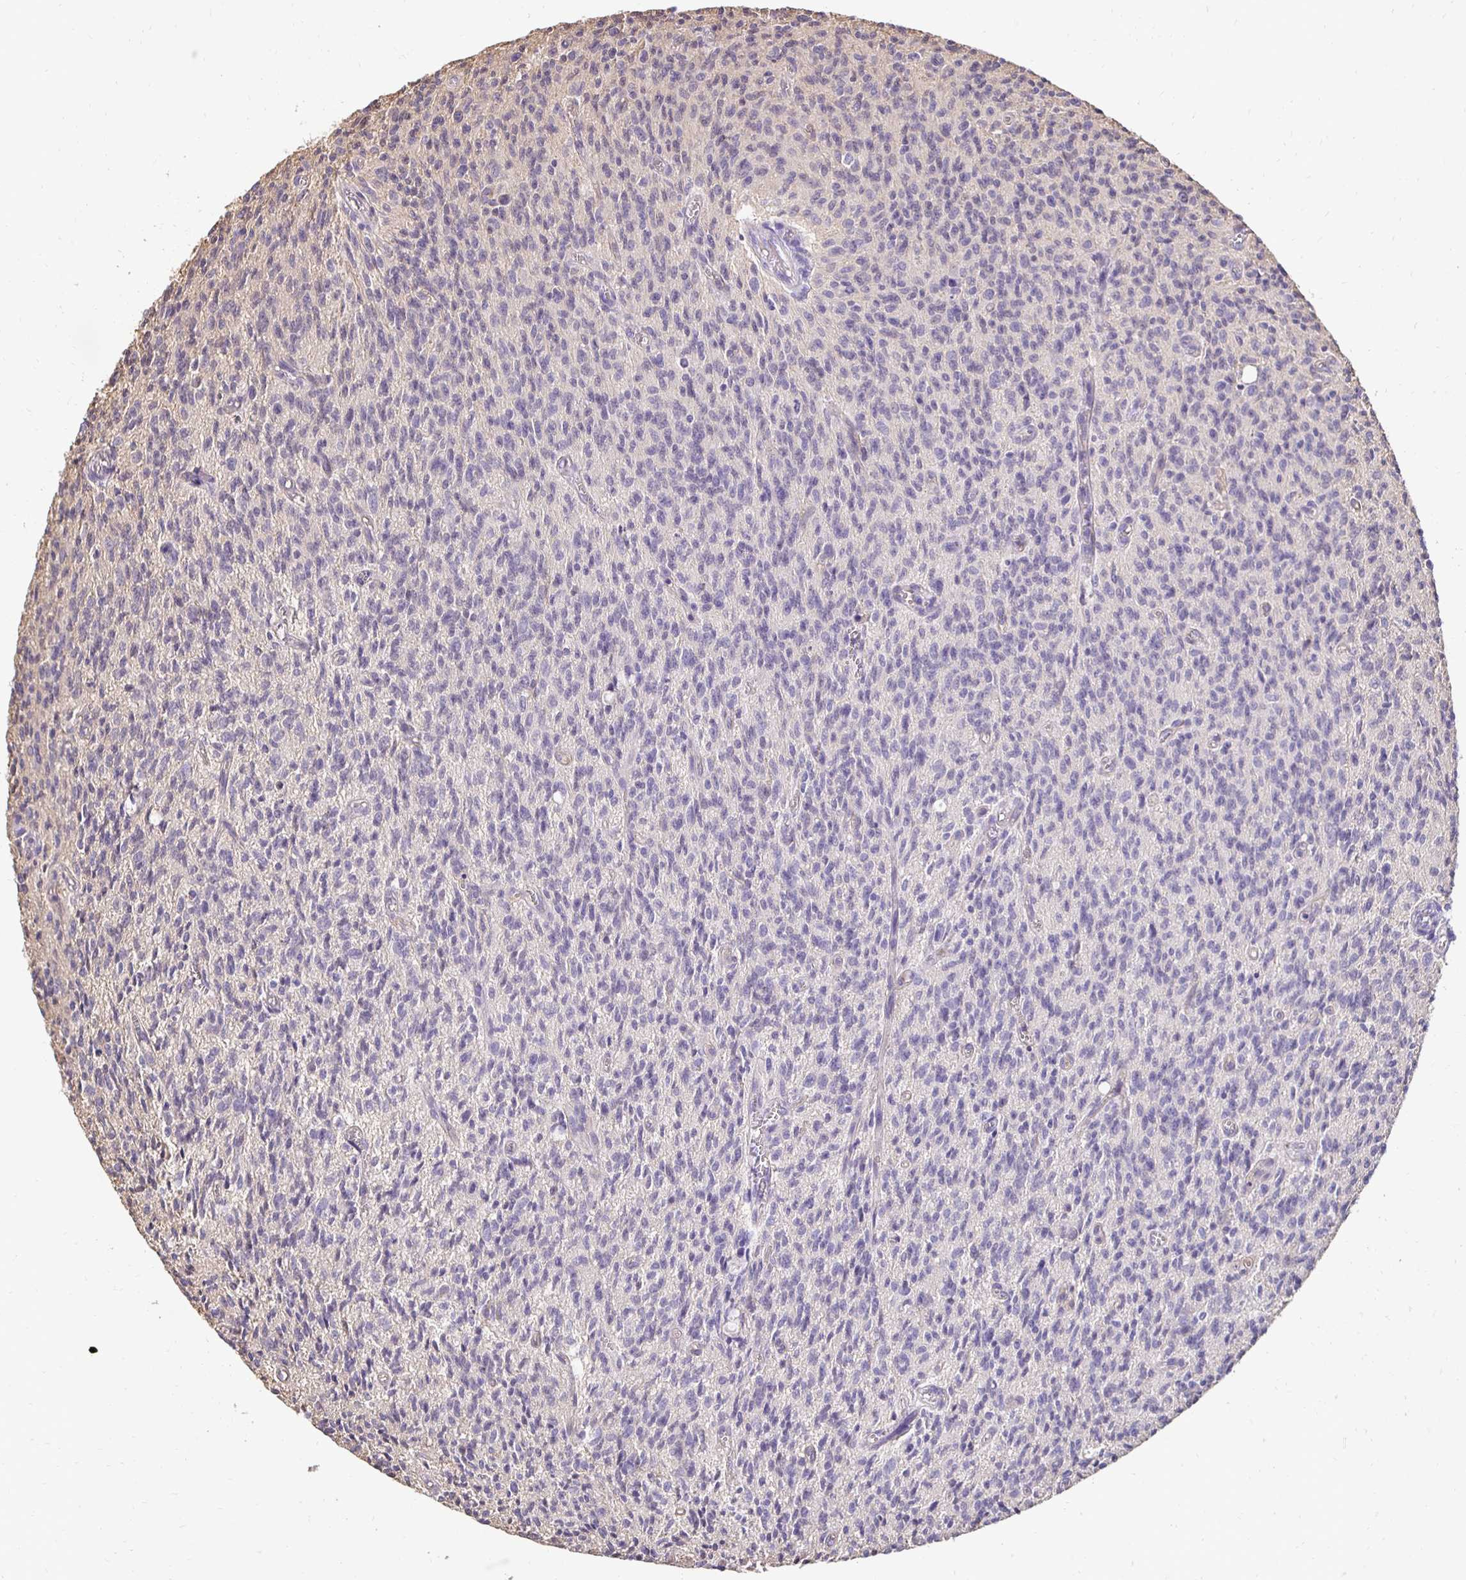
{"staining": {"intensity": "negative", "quantity": "none", "location": "none"}, "tissue": "glioma", "cell_type": "Tumor cells", "image_type": "cancer", "snomed": [{"axis": "morphology", "description": "Glioma, malignant, Low grade"}, {"axis": "topography", "description": "Brain"}], "caption": "Immunohistochemistry (IHC) of glioma demonstrates no expression in tumor cells.", "gene": "SLC9A1", "patient": {"sex": "male", "age": 64}}